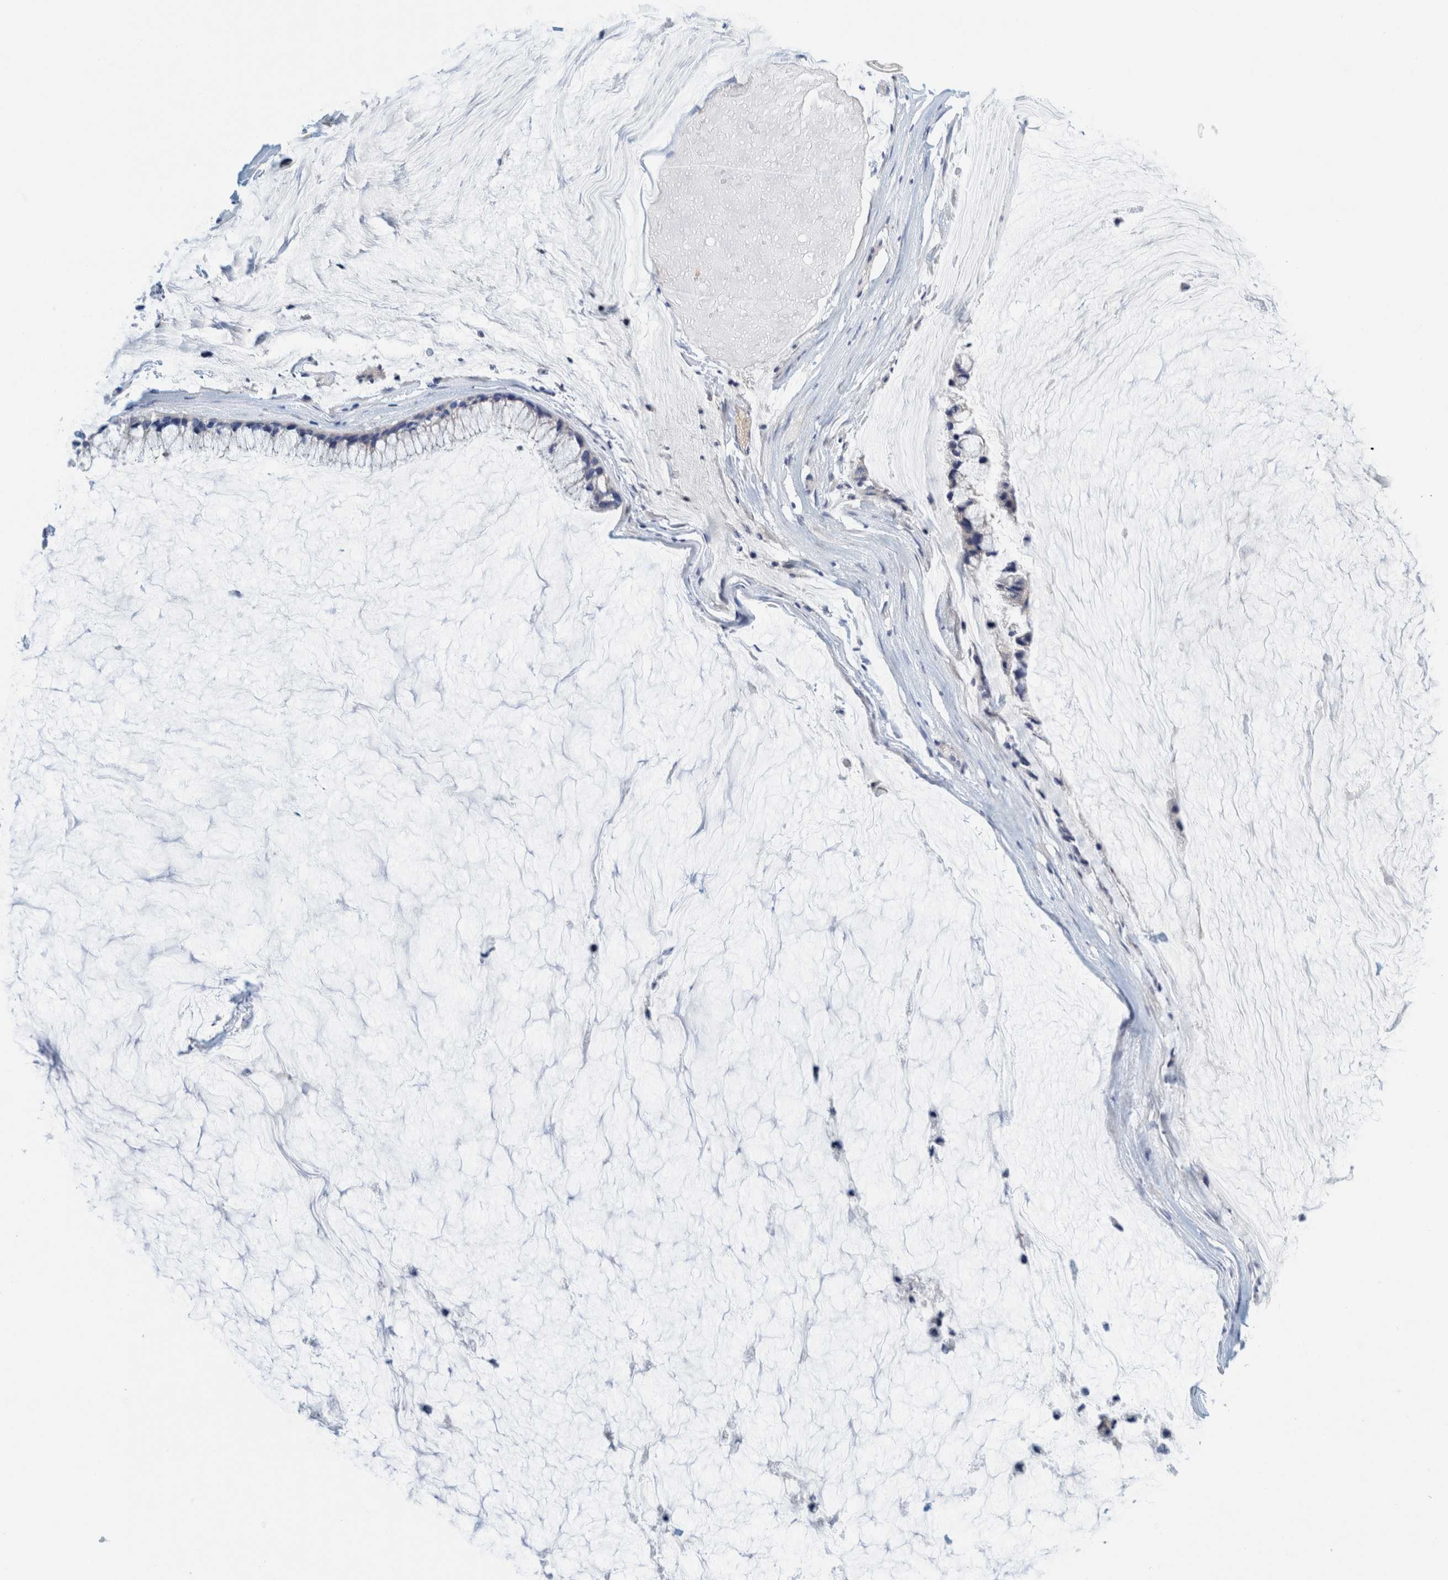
{"staining": {"intensity": "negative", "quantity": "none", "location": "none"}, "tissue": "ovarian cancer", "cell_type": "Tumor cells", "image_type": "cancer", "snomed": [{"axis": "morphology", "description": "Cystadenocarcinoma, mucinous, NOS"}, {"axis": "topography", "description": "Ovary"}], "caption": "The micrograph exhibits no significant expression in tumor cells of ovarian cancer (mucinous cystadenocarcinoma).", "gene": "ZNF324B", "patient": {"sex": "female", "age": 39}}